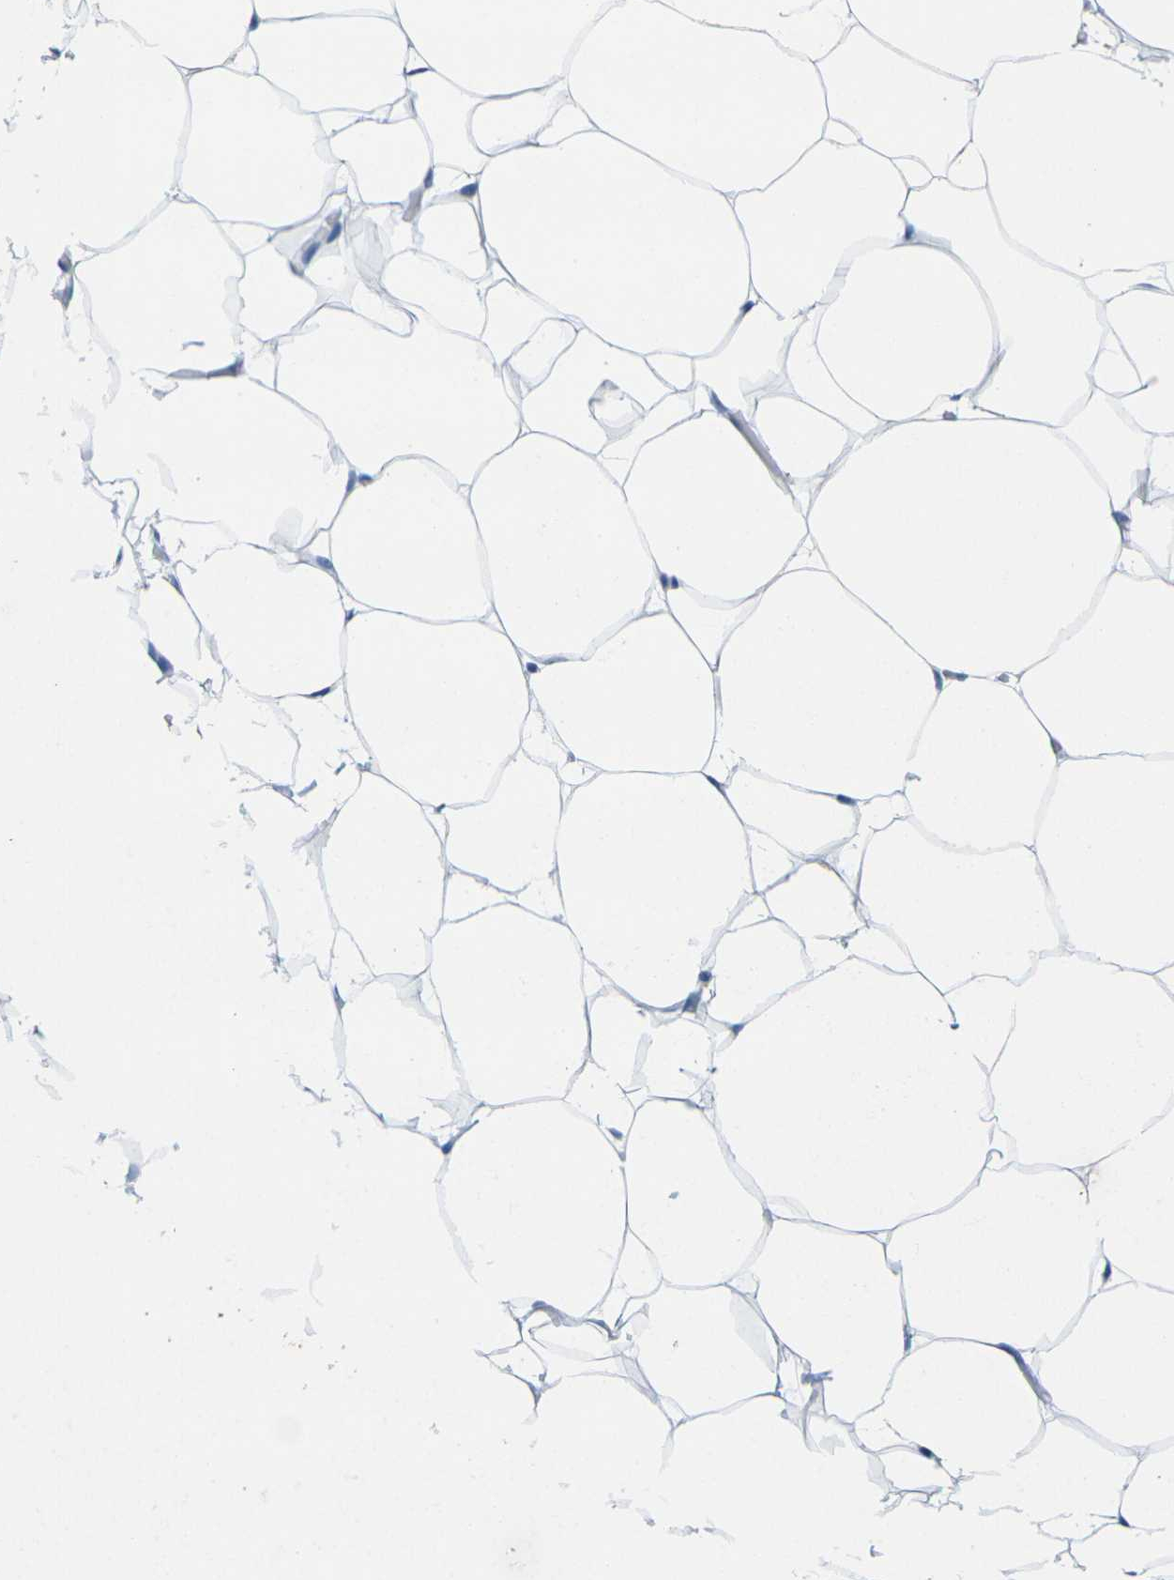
{"staining": {"intensity": "negative", "quantity": "none", "location": "none"}, "tissue": "adipose tissue", "cell_type": "Adipocytes", "image_type": "normal", "snomed": [{"axis": "morphology", "description": "Normal tissue, NOS"}, {"axis": "topography", "description": "Breast"}, {"axis": "topography", "description": "Adipose tissue"}], "caption": "High magnification brightfield microscopy of benign adipose tissue stained with DAB (3,3'-diaminobenzidine) (brown) and counterstained with hematoxylin (blue): adipocytes show no significant positivity. (IHC, brightfield microscopy, high magnification).", "gene": "FAM3D", "patient": {"sex": "female", "age": 25}}